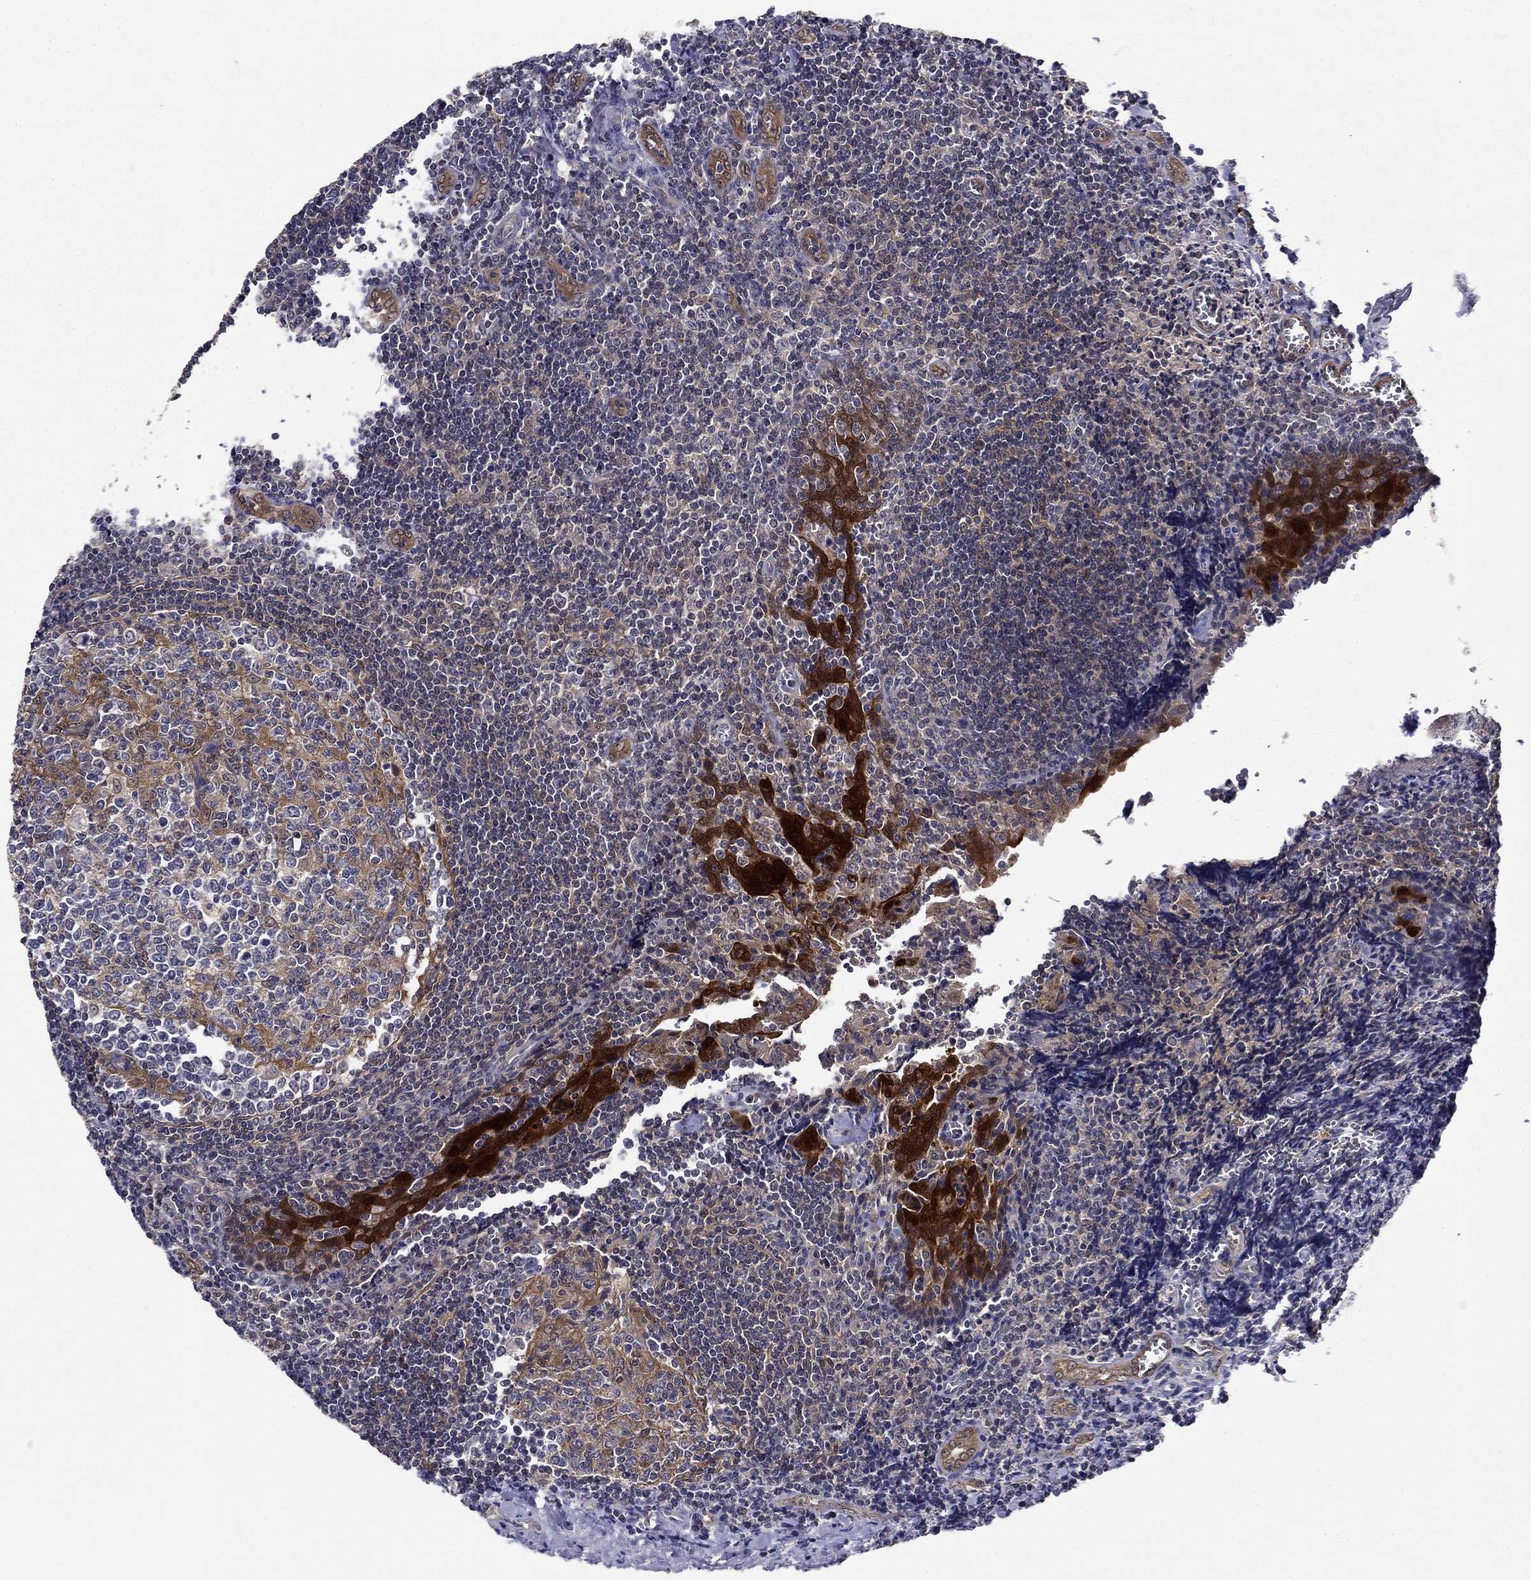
{"staining": {"intensity": "negative", "quantity": "none", "location": "none"}, "tissue": "tonsil", "cell_type": "Germinal center cells", "image_type": "normal", "snomed": [{"axis": "morphology", "description": "Normal tissue, NOS"}, {"axis": "morphology", "description": "Inflammation, NOS"}, {"axis": "topography", "description": "Tonsil"}], "caption": "DAB immunohistochemical staining of unremarkable human tonsil demonstrates no significant expression in germinal center cells. (Brightfield microscopy of DAB IHC at high magnification).", "gene": "GLTP", "patient": {"sex": "female", "age": 31}}